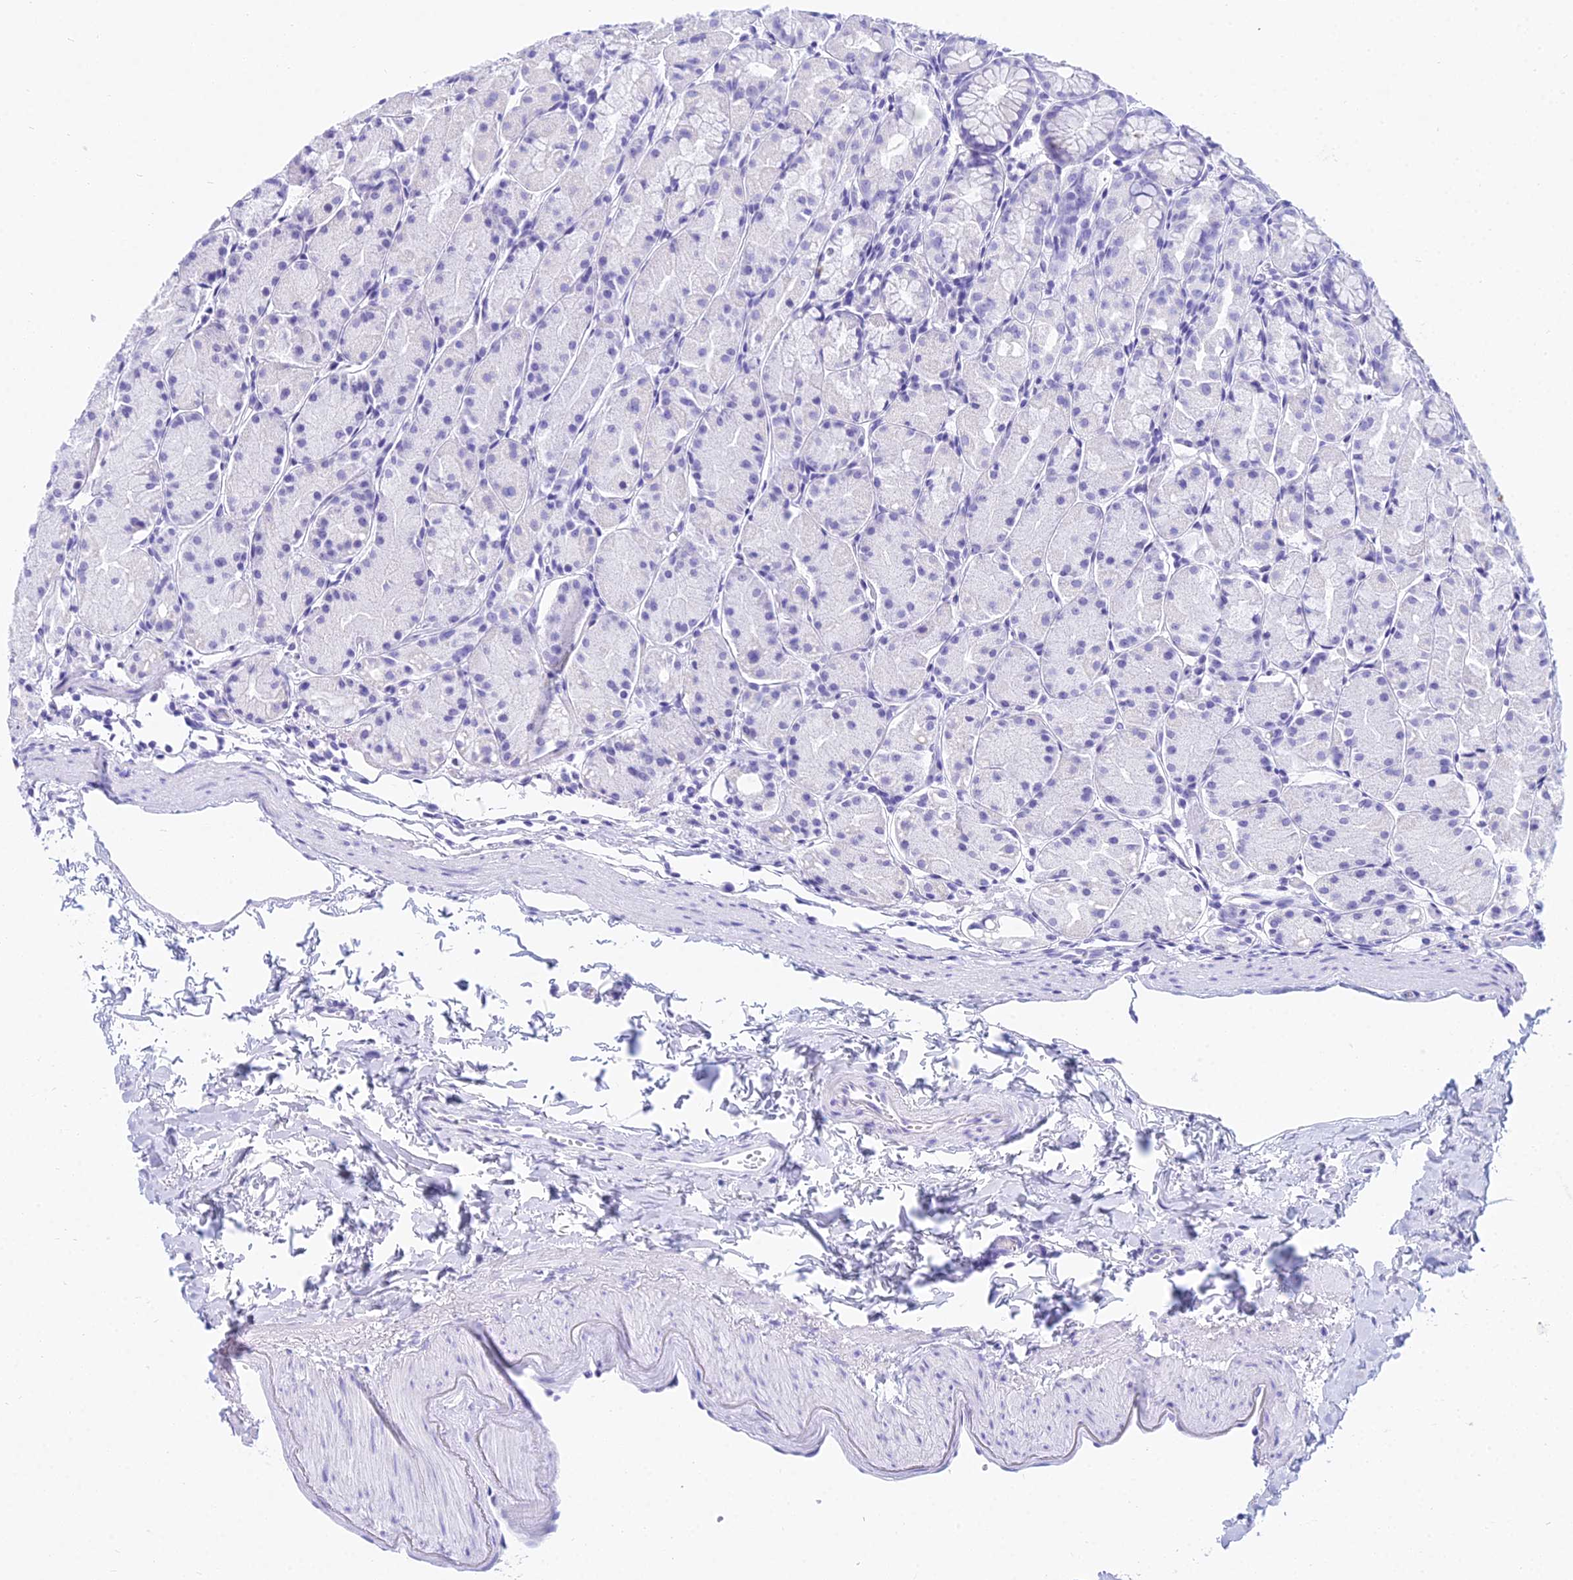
{"staining": {"intensity": "negative", "quantity": "none", "location": "none"}, "tissue": "stomach", "cell_type": "Glandular cells", "image_type": "normal", "snomed": [{"axis": "morphology", "description": "Normal tissue, NOS"}, {"axis": "topography", "description": "Stomach, upper"}], "caption": "Immunohistochemical staining of unremarkable human stomach reveals no significant expression in glandular cells. (Immunohistochemistry, brightfield microscopy, high magnification).", "gene": "PATE4", "patient": {"sex": "male", "age": 47}}